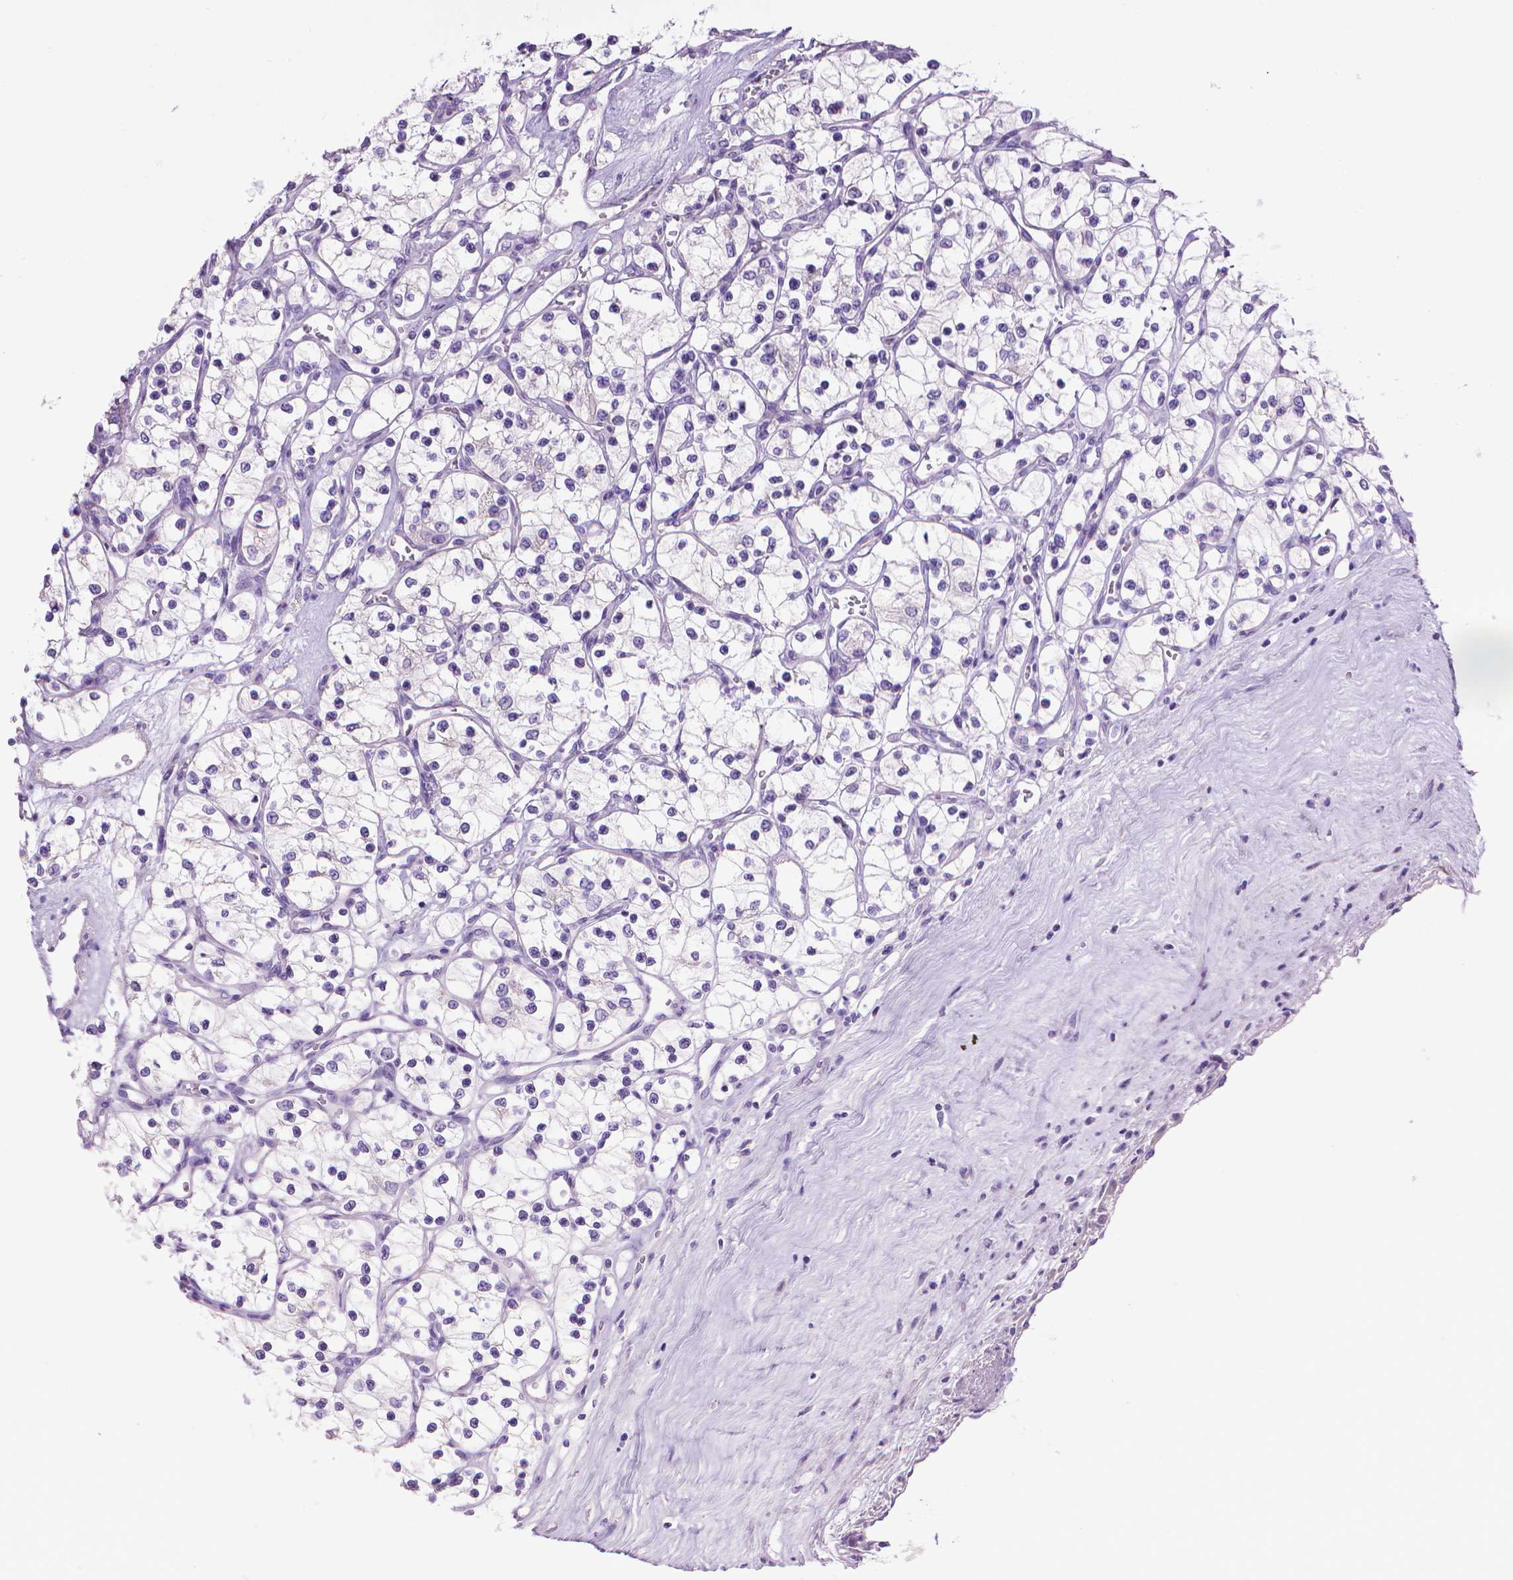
{"staining": {"intensity": "negative", "quantity": "none", "location": "none"}, "tissue": "renal cancer", "cell_type": "Tumor cells", "image_type": "cancer", "snomed": [{"axis": "morphology", "description": "Adenocarcinoma, NOS"}, {"axis": "topography", "description": "Kidney"}], "caption": "An immunohistochemistry (IHC) photomicrograph of renal cancer (adenocarcinoma) is shown. There is no staining in tumor cells of renal cancer (adenocarcinoma).", "gene": "PNMA2", "patient": {"sex": "female", "age": 69}}